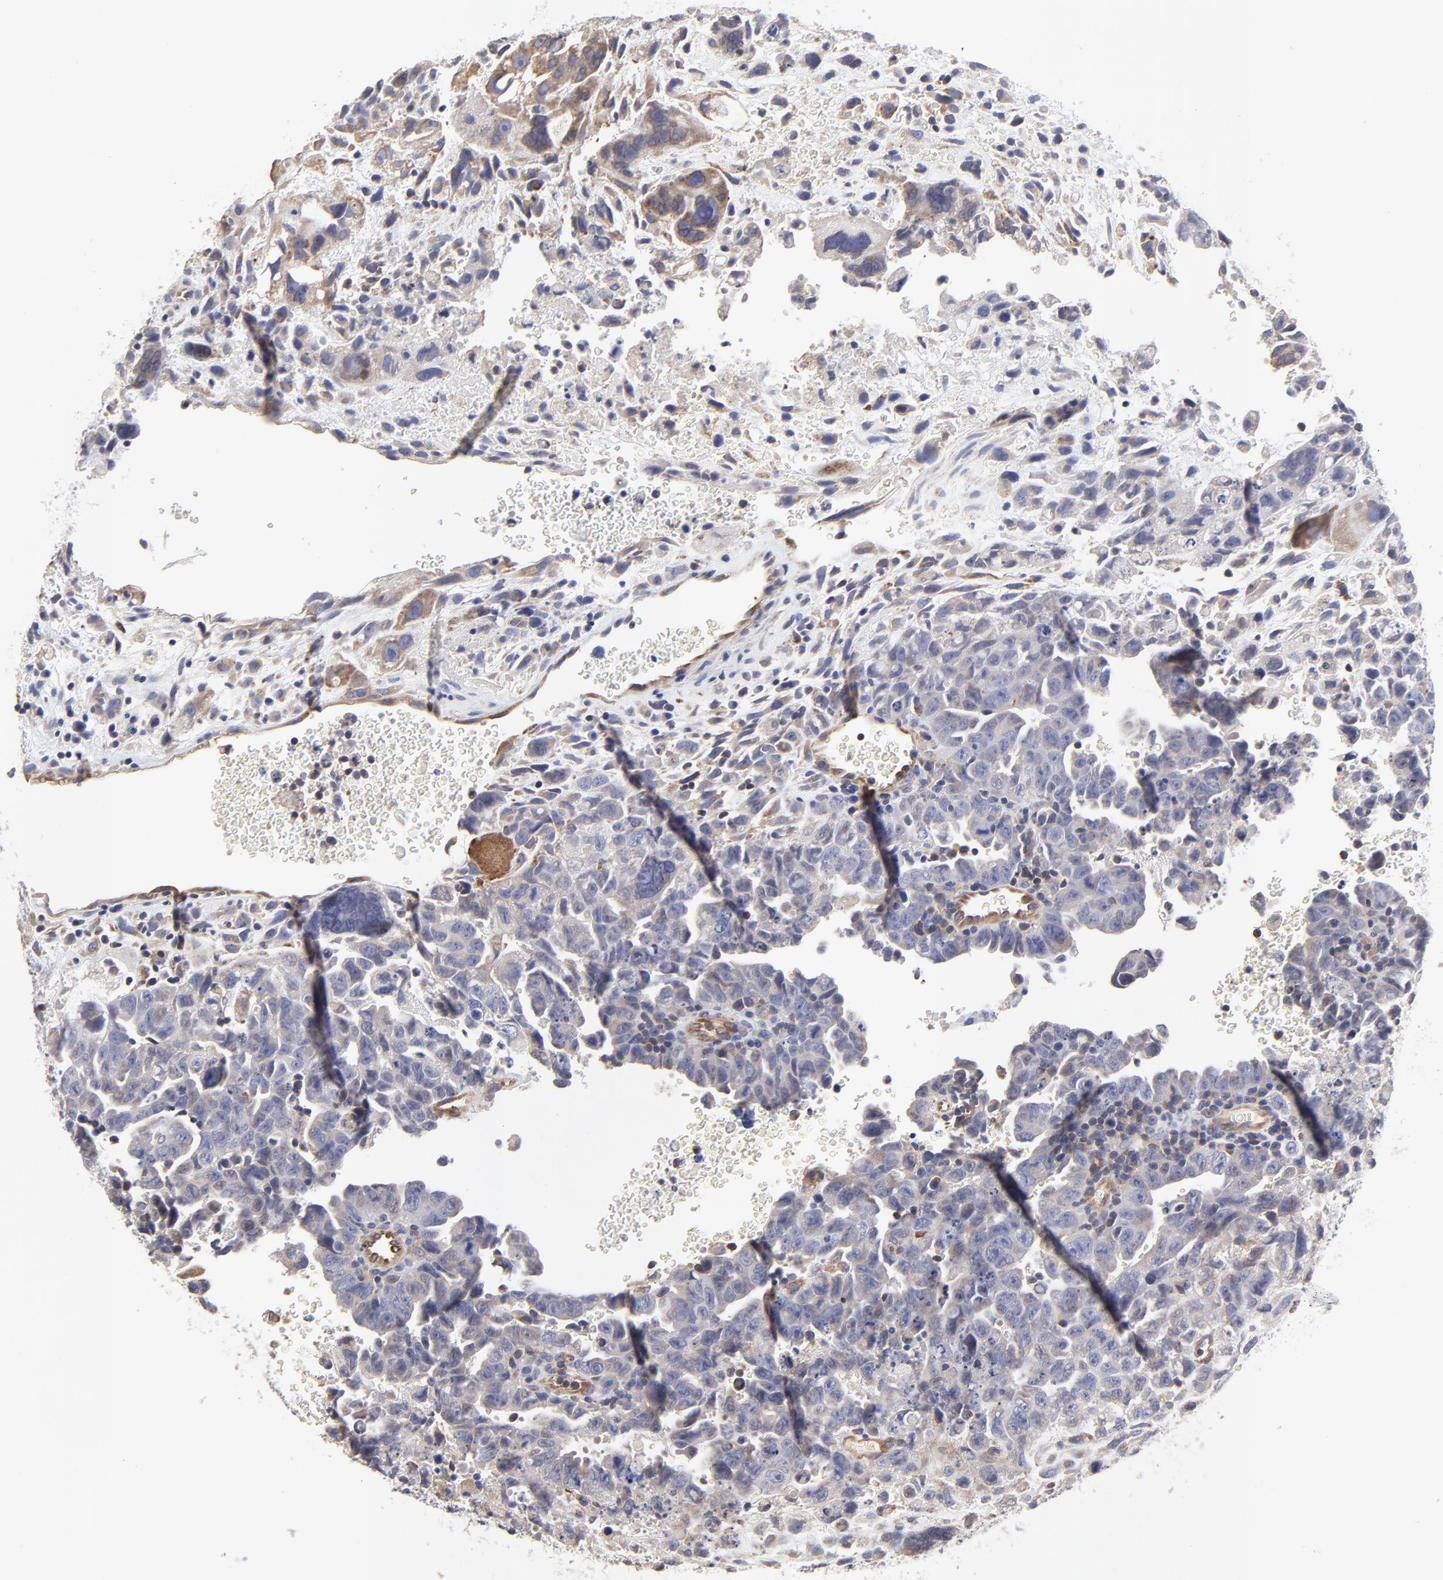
{"staining": {"intensity": "negative", "quantity": "none", "location": "none"}, "tissue": "testis cancer", "cell_type": "Tumor cells", "image_type": "cancer", "snomed": [{"axis": "morphology", "description": "Carcinoma, Embryonal, NOS"}, {"axis": "topography", "description": "Testis"}], "caption": "A histopathology image of human testis cancer is negative for staining in tumor cells.", "gene": "SULF2", "patient": {"sex": "male", "age": 28}}